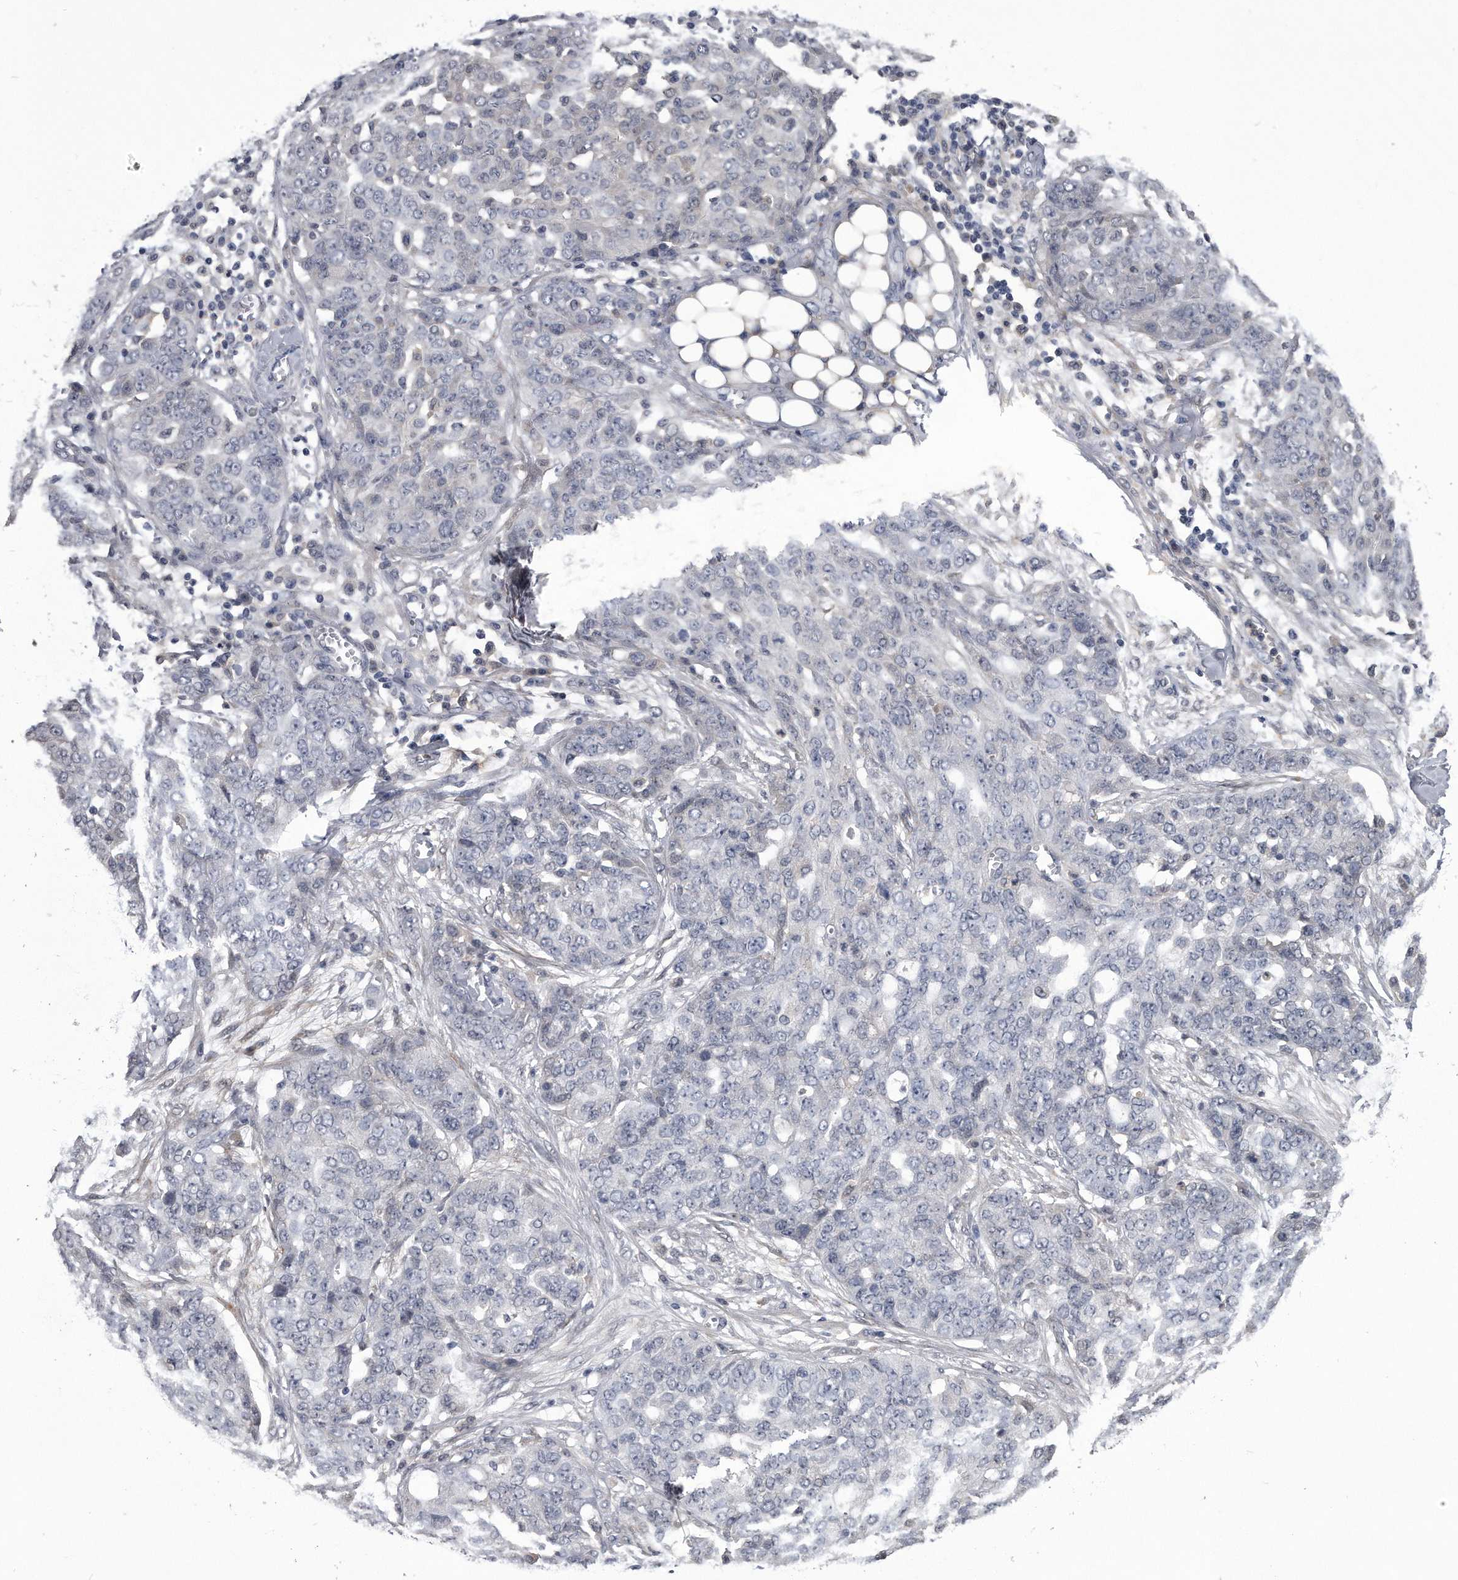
{"staining": {"intensity": "negative", "quantity": "none", "location": "none"}, "tissue": "ovarian cancer", "cell_type": "Tumor cells", "image_type": "cancer", "snomed": [{"axis": "morphology", "description": "Cystadenocarcinoma, serous, NOS"}, {"axis": "topography", "description": "Soft tissue"}, {"axis": "topography", "description": "Ovary"}], "caption": "Photomicrograph shows no protein positivity in tumor cells of ovarian serous cystadenocarcinoma tissue.", "gene": "PDXK", "patient": {"sex": "female", "age": 57}}